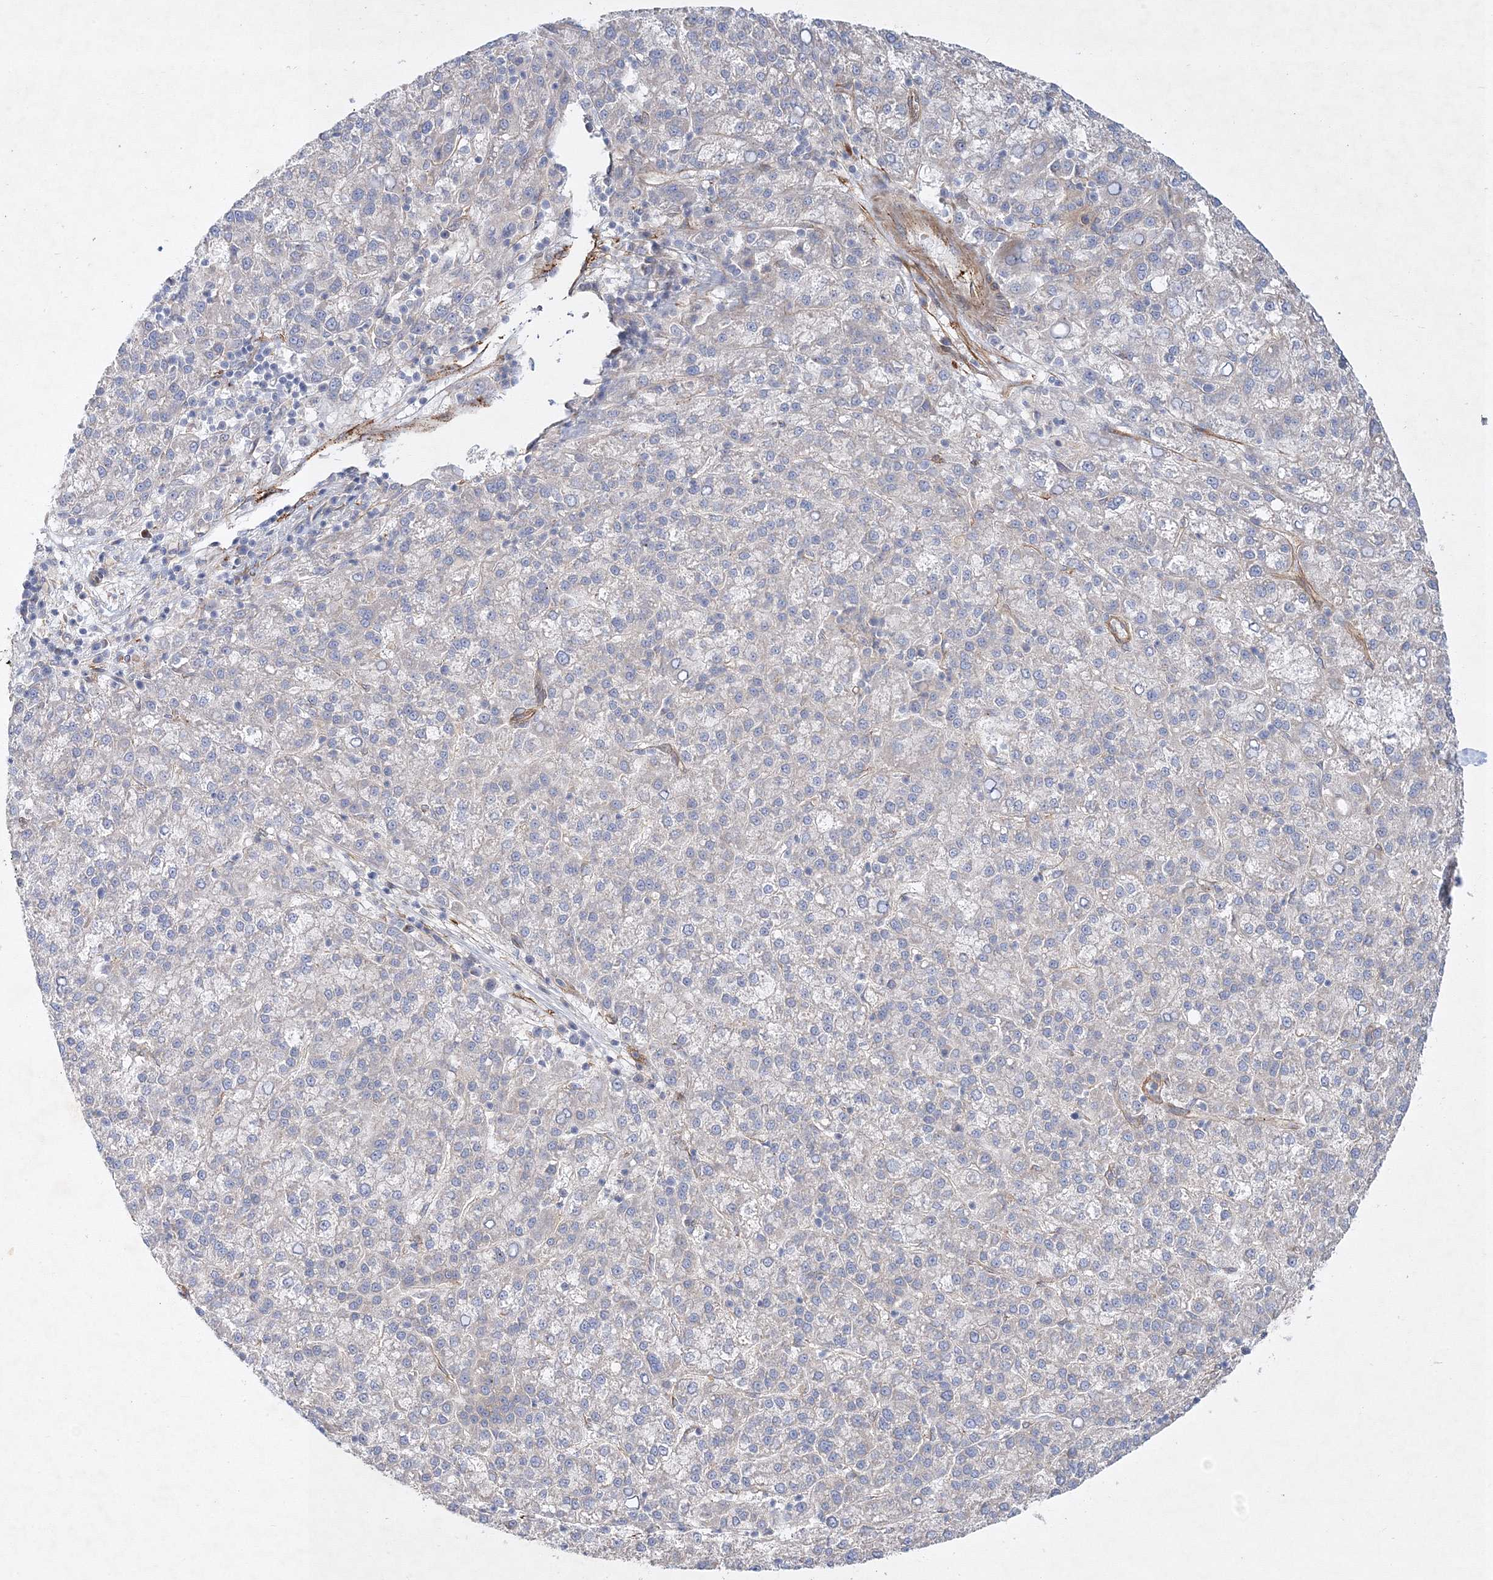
{"staining": {"intensity": "negative", "quantity": "none", "location": "none"}, "tissue": "liver cancer", "cell_type": "Tumor cells", "image_type": "cancer", "snomed": [{"axis": "morphology", "description": "Carcinoma, Hepatocellular, NOS"}, {"axis": "topography", "description": "Liver"}], "caption": "IHC micrograph of liver hepatocellular carcinoma stained for a protein (brown), which shows no expression in tumor cells.", "gene": "ZFYVE16", "patient": {"sex": "female", "age": 58}}